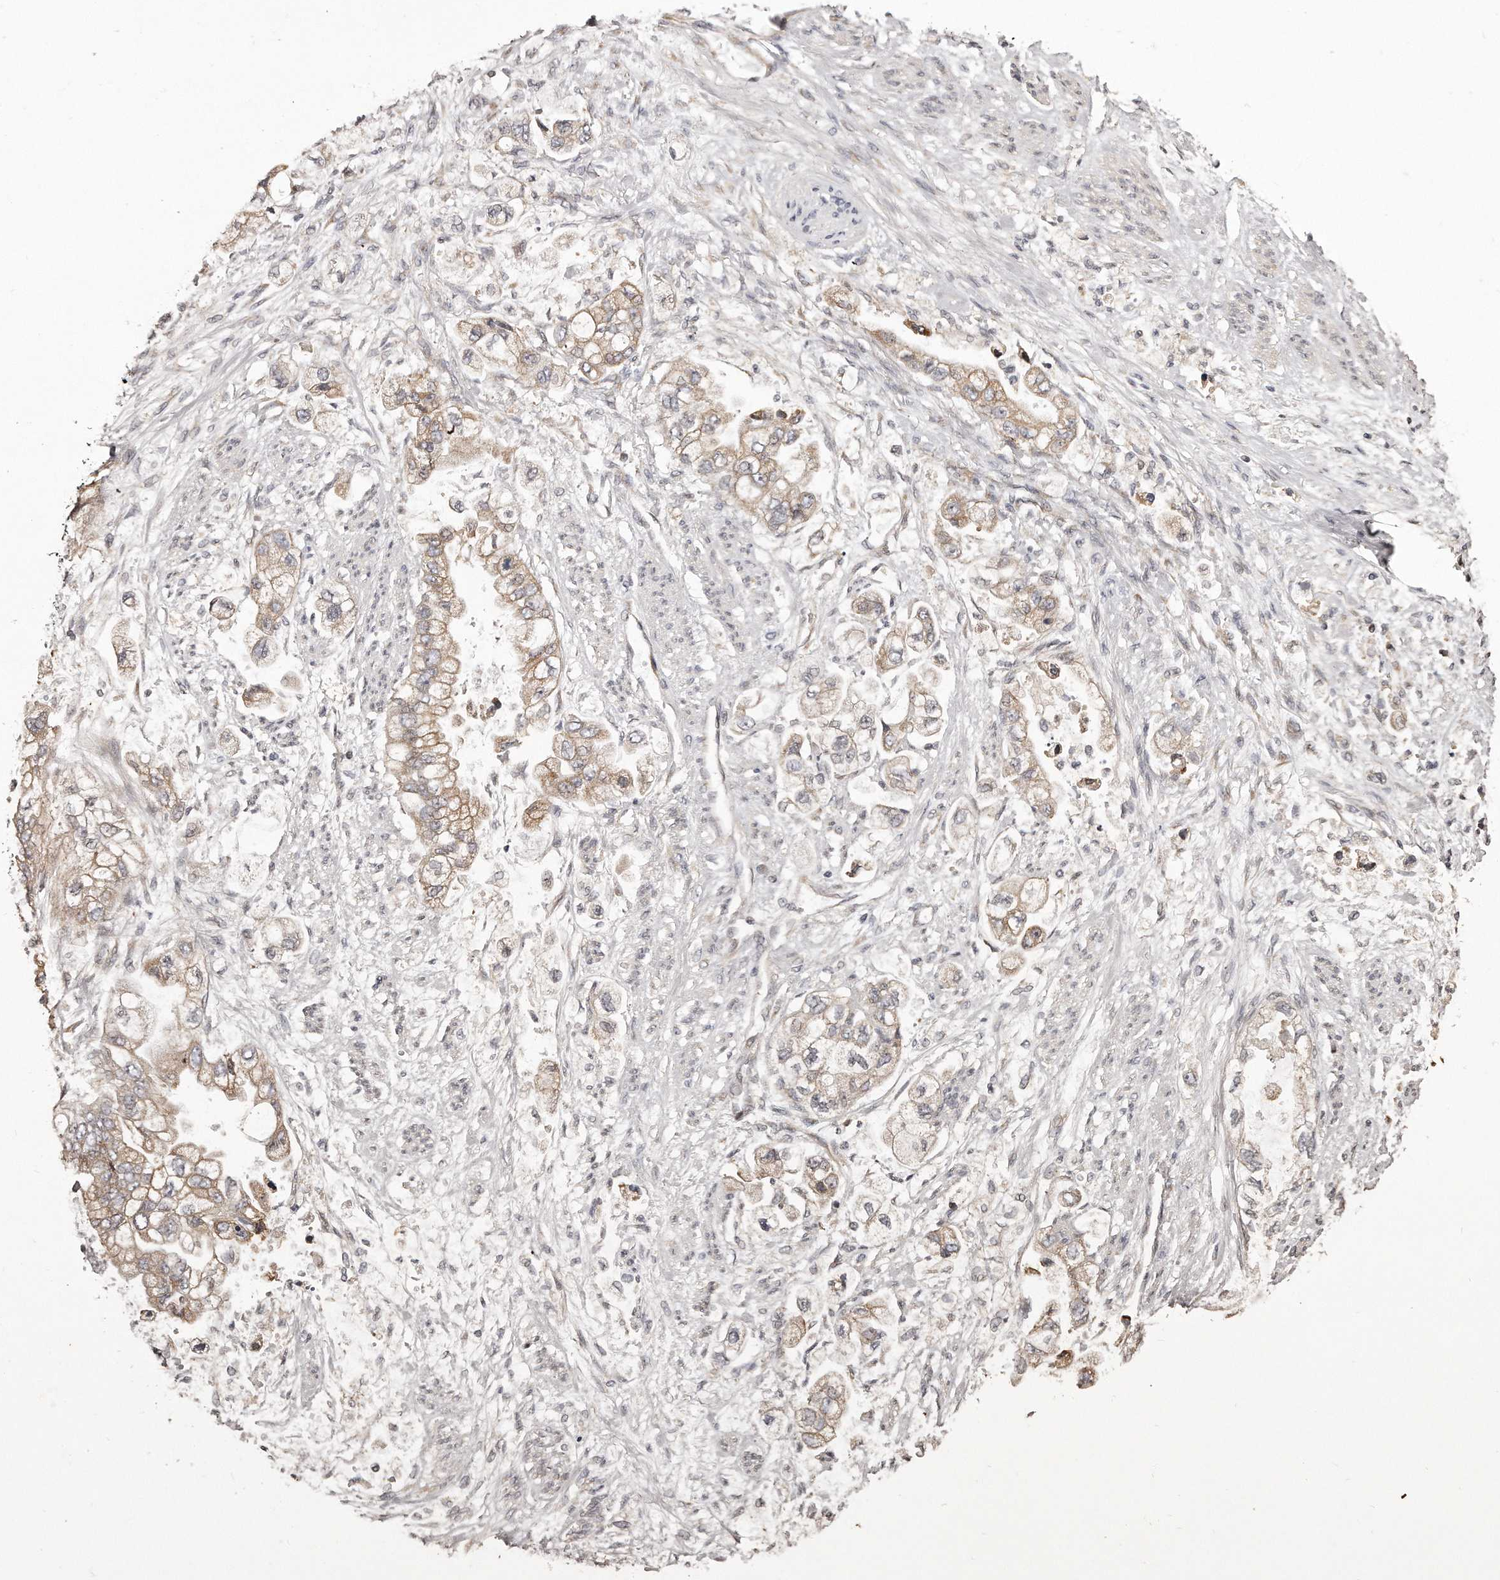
{"staining": {"intensity": "moderate", "quantity": ">75%", "location": "cytoplasmic/membranous"}, "tissue": "stomach cancer", "cell_type": "Tumor cells", "image_type": "cancer", "snomed": [{"axis": "morphology", "description": "Adenocarcinoma, NOS"}, {"axis": "topography", "description": "Stomach"}], "caption": "A medium amount of moderate cytoplasmic/membranous staining is identified in approximately >75% of tumor cells in adenocarcinoma (stomach) tissue.", "gene": "TRAPPC14", "patient": {"sex": "male", "age": 62}}